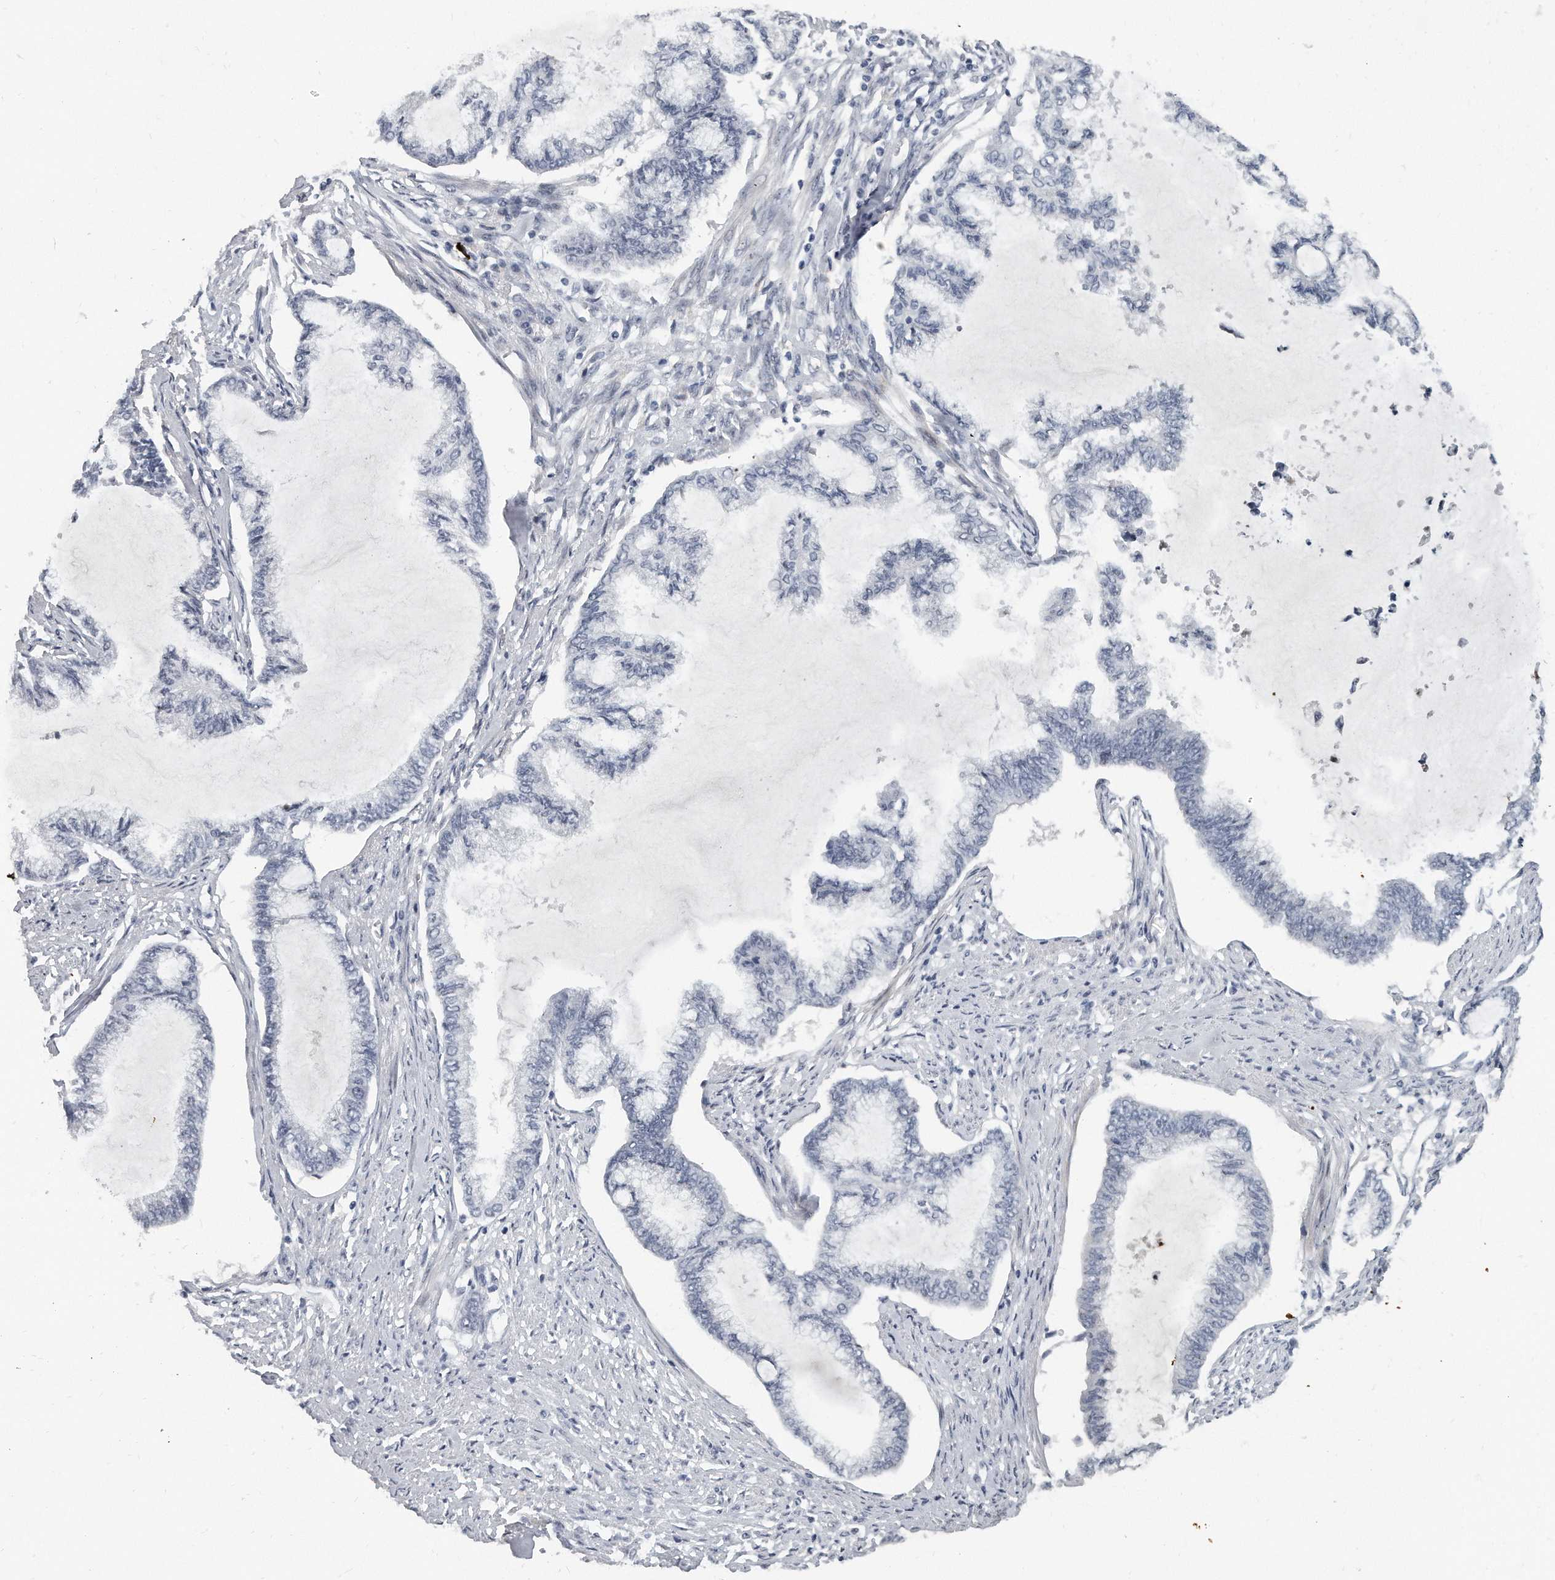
{"staining": {"intensity": "negative", "quantity": "none", "location": "none"}, "tissue": "endometrial cancer", "cell_type": "Tumor cells", "image_type": "cancer", "snomed": [{"axis": "morphology", "description": "Adenocarcinoma, NOS"}, {"axis": "topography", "description": "Endometrium"}], "caption": "Protein analysis of endometrial cancer reveals no significant staining in tumor cells. (Brightfield microscopy of DAB (3,3'-diaminobenzidine) immunohistochemistry at high magnification).", "gene": "TFCP2L1", "patient": {"sex": "female", "age": 86}}